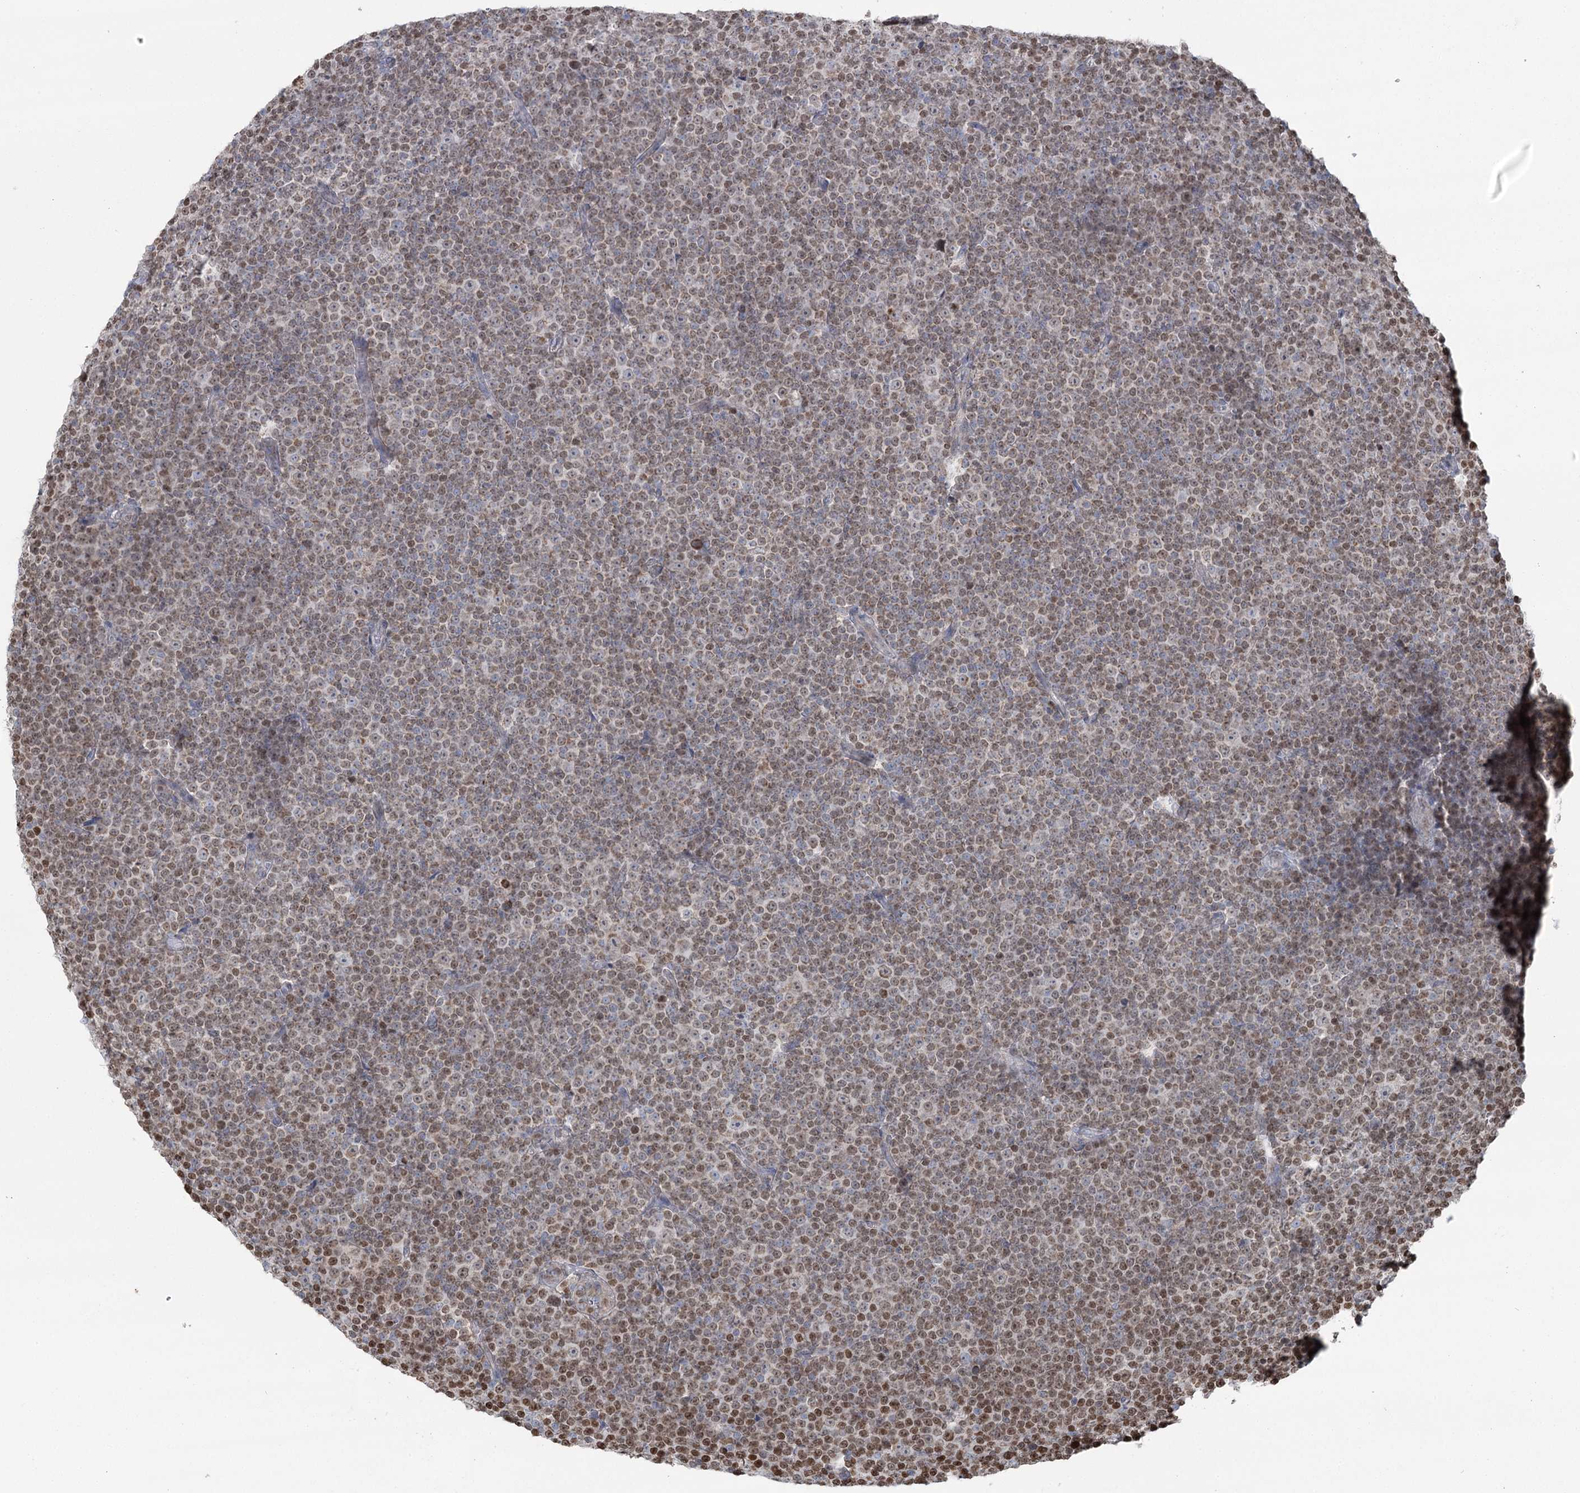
{"staining": {"intensity": "moderate", "quantity": "25%-75%", "location": "nuclear"}, "tissue": "lymphoma", "cell_type": "Tumor cells", "image_type": "cancer", "snomed": [{"axis": "morphology", "description": "Malignant lymphoma, non-Hodgkin's type, Low grade"}, {"axis": "topography", "description": "Lymph node"}], "caption": "Immunohistochemical staining of human lymphoma demonstrates moderate nuclear protein staining in approximately 25%-75% of tumor cells.", "gene": "PDHX", "patient": {"sex": "female", "age": 67}}